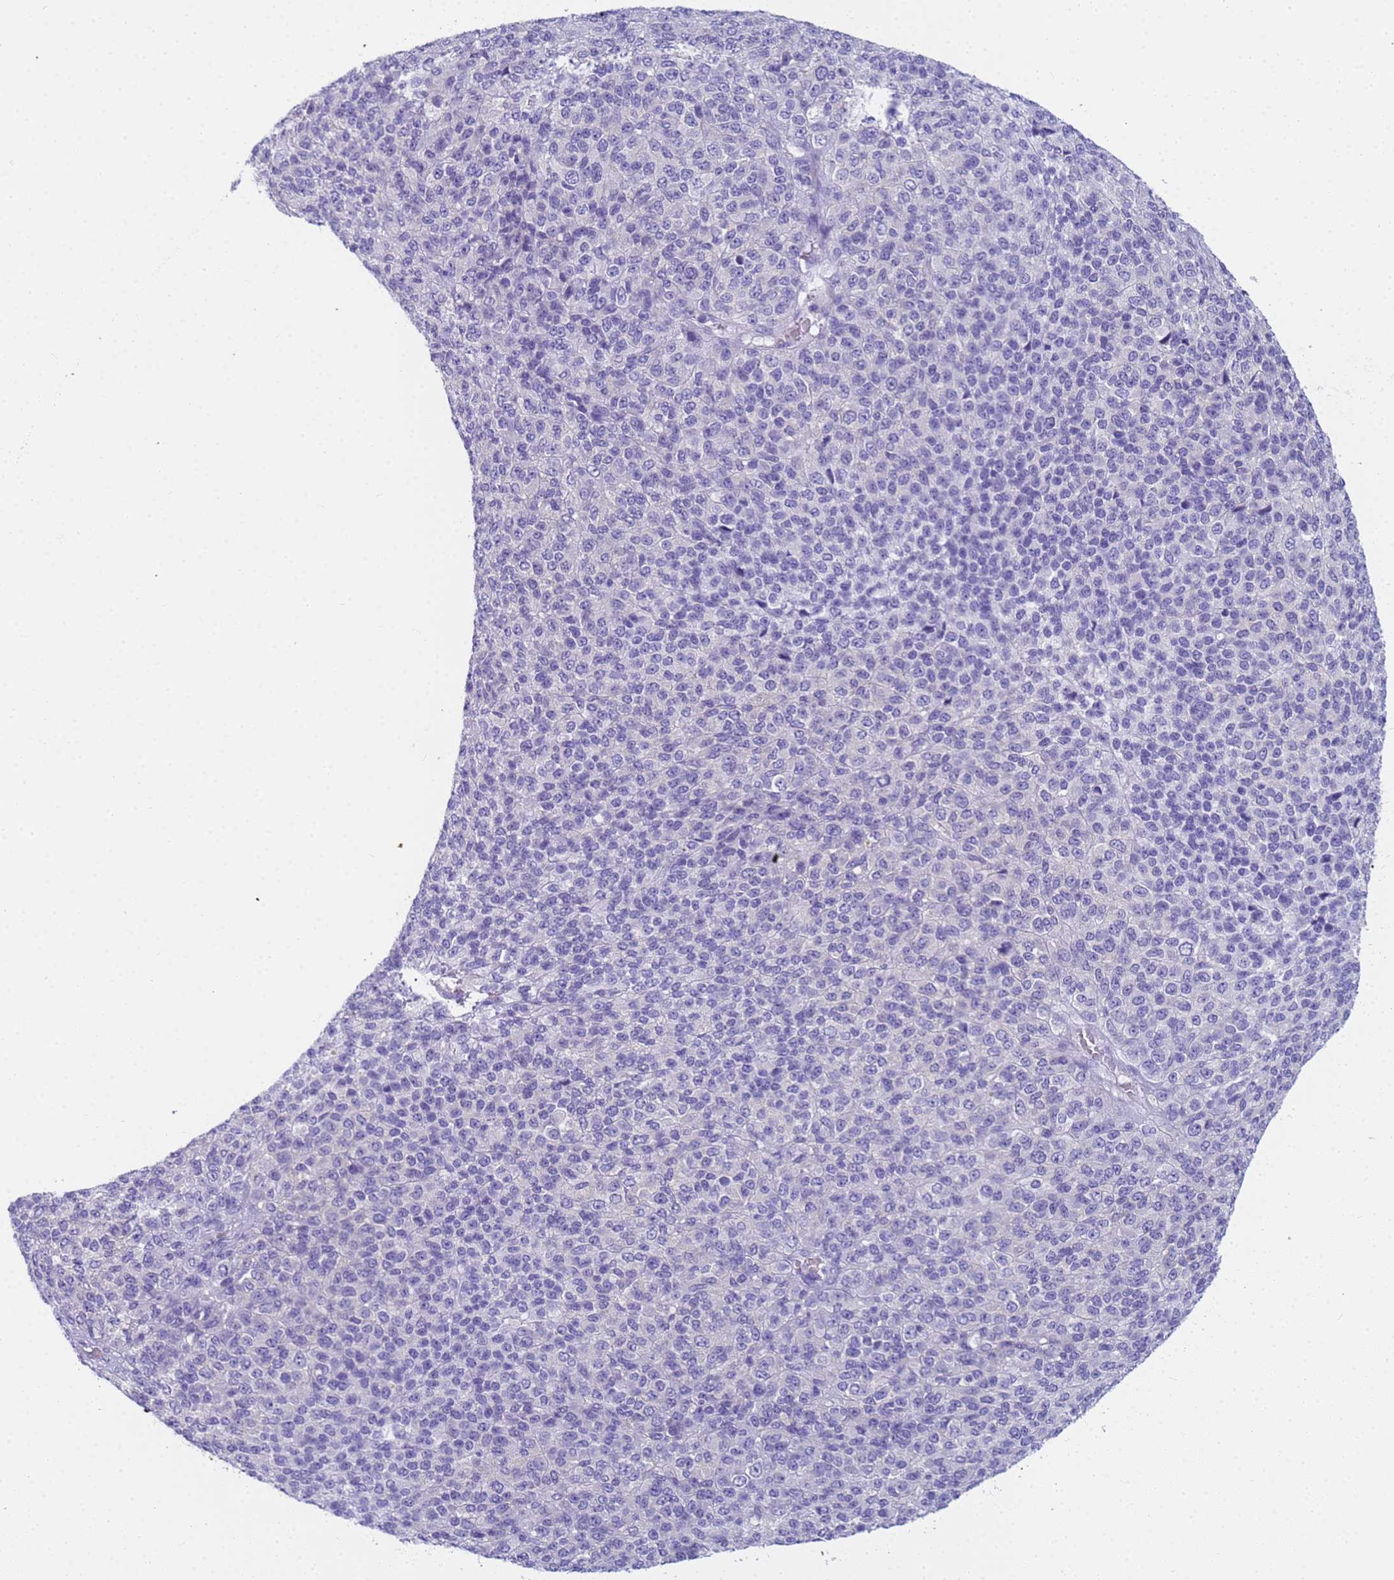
{"staining": {"intensity": "negative", "quantity": "none", "location": "none"}, "tissue": "melanoma", "cell_type": "Tumor cells", "image_type": "cancer", "snomed": [{"axis": "morphology", "description": "Malignant melanoma, Metastatic site"}, {"axis": "topography", "description": "Brain"}], "caption": "Histopathology image shows no protein expression in tumor cells of malignant melanoma (metastatic site) tissue.", "gene": "RNASE2", "patient": {"sex": "female", "age": 56}}